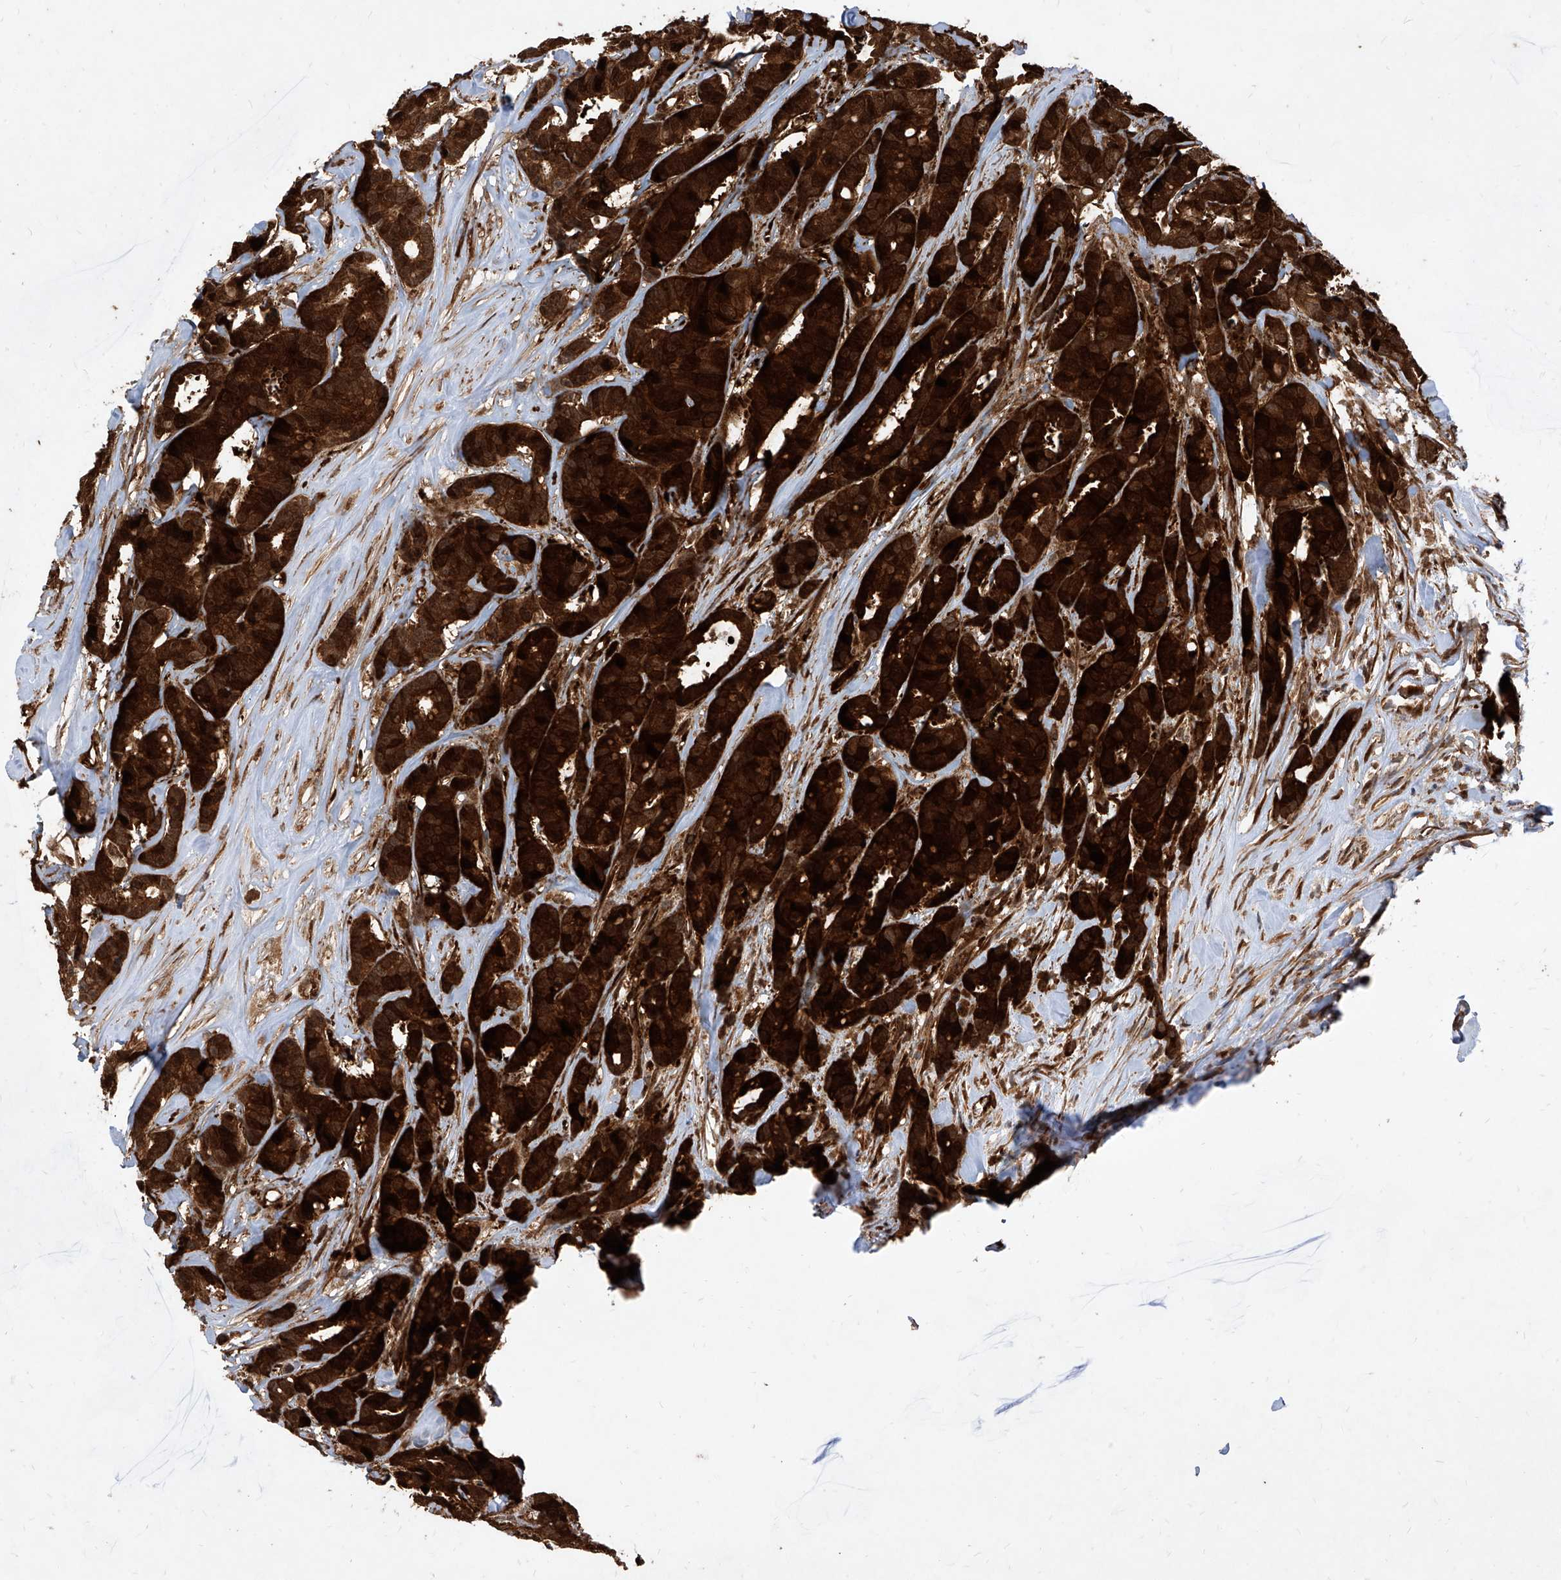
{"staining": {"intensity": "strong", "quantity": ">75%", "location": "cytoplasmic/membranous,nuclear"}, "tissue": "breast cancer", "cell_type": "Tumor cells", "image_type": "cancer", "snomed": [{"axis": "morphology", "description": "Duct carcinoma"}, {"axis": "topography", "description": "Breast"}], "caption": "Protein expression analysis of breast cancer exhibits strong cytoplasmic/membranous and nuclear expression in about >75% of tumor cells.", "gene": "MAGED2", "patient": {"sex": "female", "age": 87}}